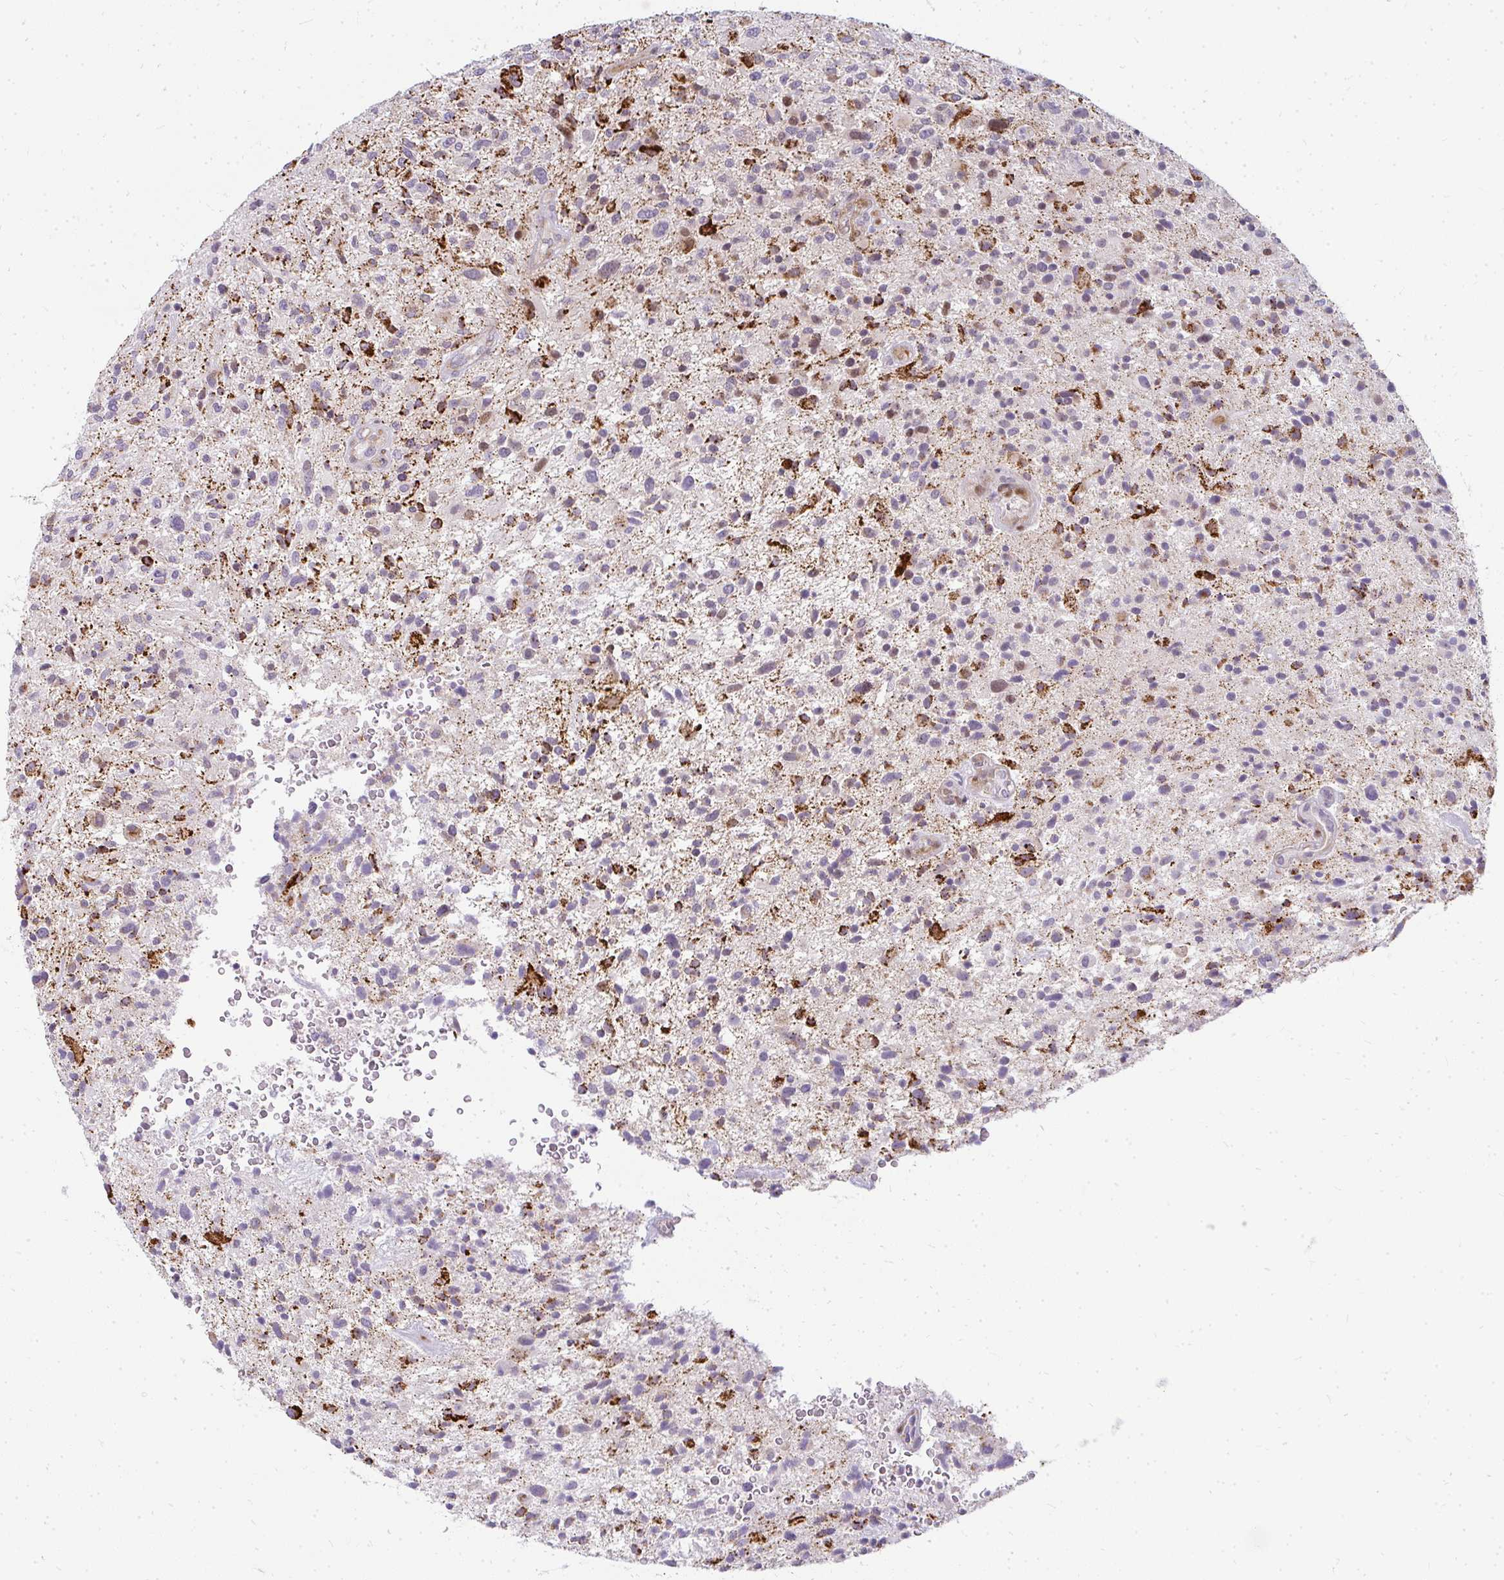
{"staining": {"intensity": "strong", "quantity": "25%-75%", "location": "cytoplasmic/membranous"}, "tissue": "glioma", "cell_type": "Tumor cells", "image_type": "cancer", "snomed": [{"axis": "morphology", "description": "Glioma, malignant, High grade"}, {"axis": "topography", "description": "Brain"}], "caption": "Protein expression analysis of glioma demonstrates strong cytoplasmic/membranous positivity in about 25%-75% of tumor cells. (IHC, brightfield microscopy, high magnification).", "gene": "PLA2G5", "patient": {"sex": "male", "age": 47}}